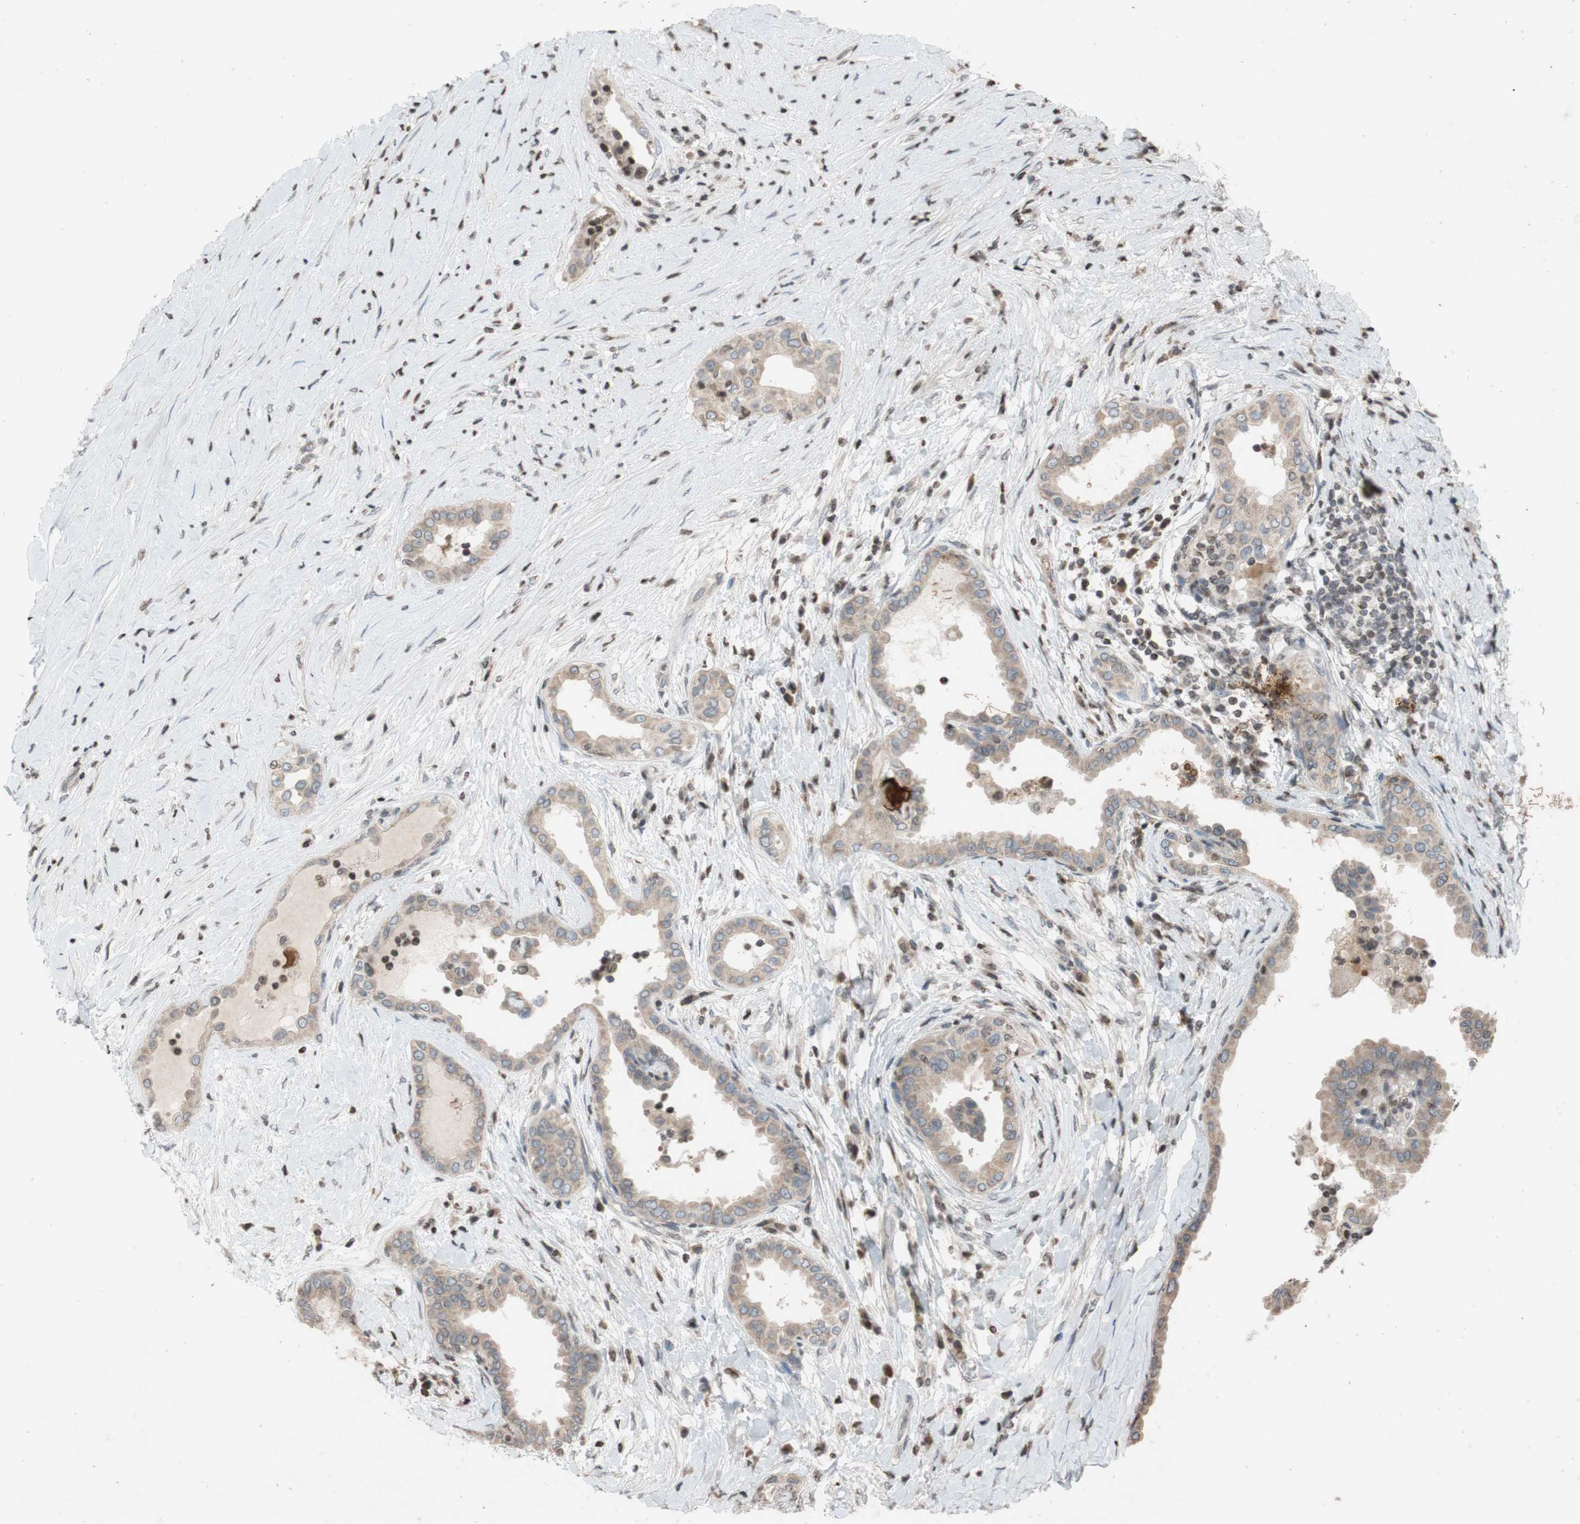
{"staining": {"intensity": "weak", "quantity": "25%-75%", "location": "cytoplasmic/membranous"}, "tissue": "thyroid cancer", "cell_type": "Tumor cells", "image_type": "cancer", "snomed": [{"axis": "morphology", "description": "Papillary adenocarcinoma, NOS"}, {"axis": "topography", "description": "Thyroid gland"}], "caption": "This image shows immunohistochemistry staining of thyroid papillary adenocarcinoma, with low weak cytoplasmic/membranous positivity in about 25%-75% of tumor cells.", "gene": "MCM6", "patient": {"sex": "male", "age": 33}}